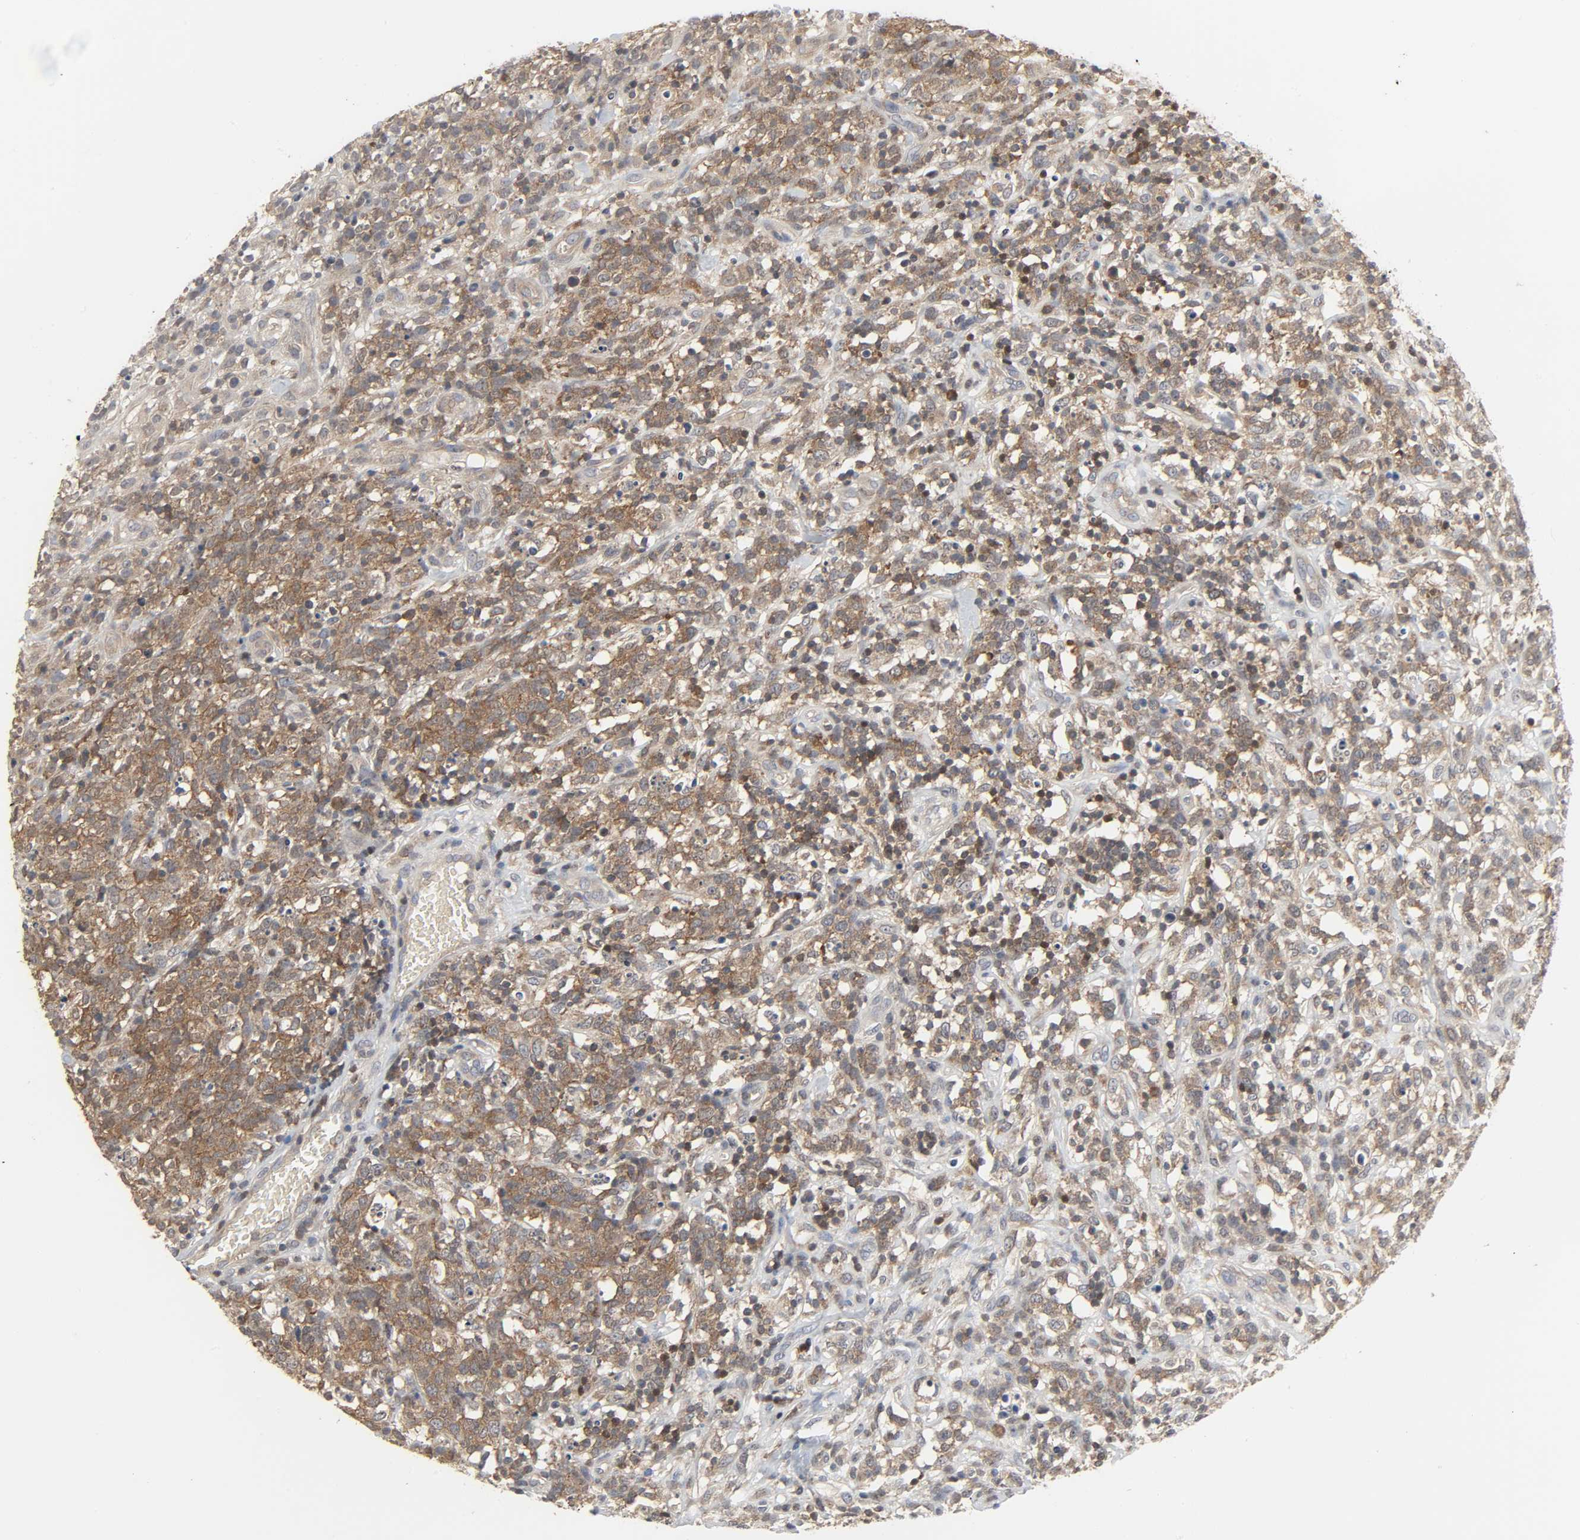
{"staining": {"intensity": "strong", "quantity": ">75%", "location": "cytoplasmic/membranous"}, "tissue": "lymphoma", "cell_type": "Tumor cells", "image_type": "cancer", "snomed": [{"axis": "morphology", "description": "Malignant lymphoma, non-Hodgkin's type, High grade"}, {"axis": "topography", "description": "Lymph node"}], "caption": "Strong cytoplasmic/membranous expression for a protein is present in about >75% of tumor cells of malignant lymphoma, non-Hodgkin's type (high-grade) using immunohistochemistry (IHC).", "gene": "PLEKHA2", "patient": {"sex": "female", "age": 73}}